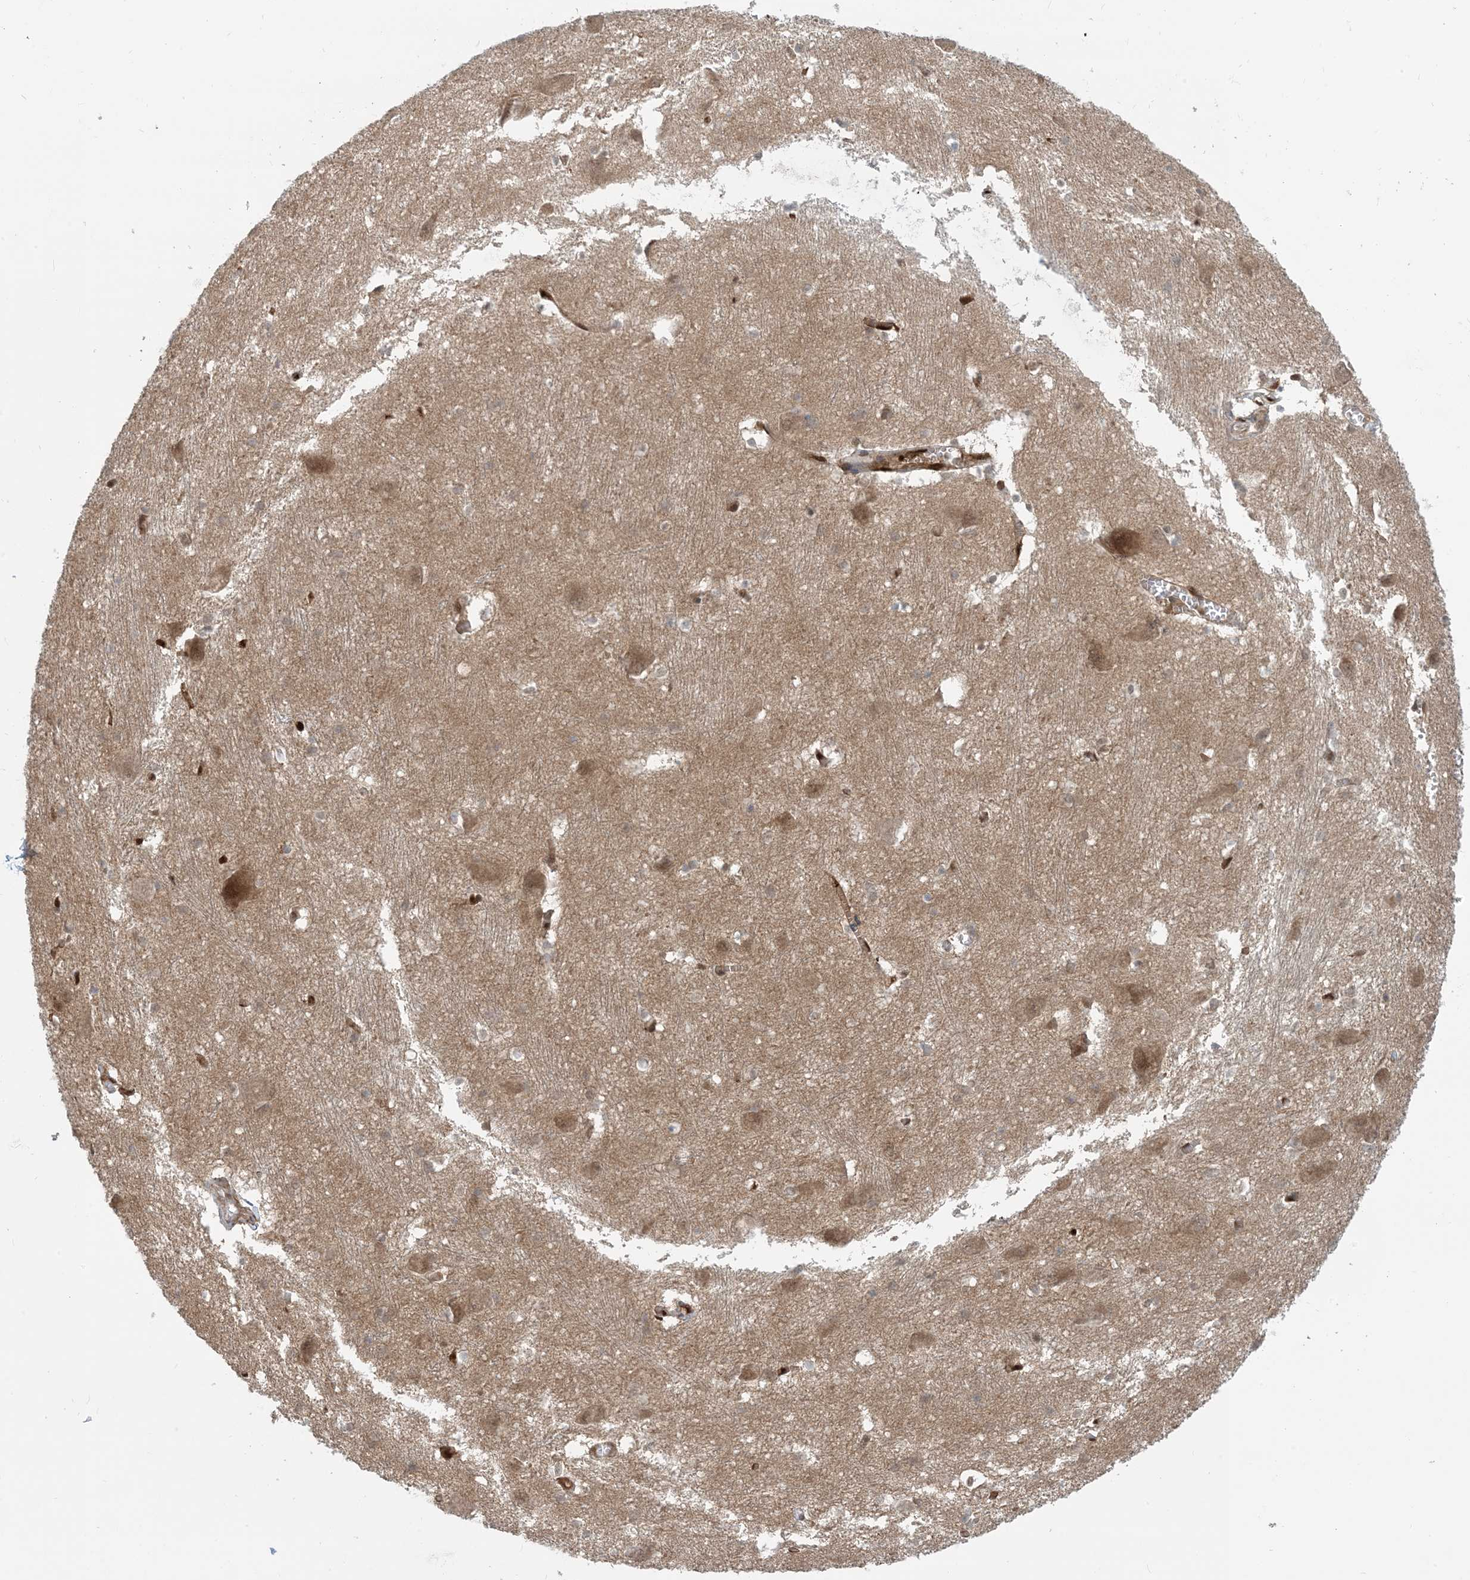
{"staining": {"intensity": "negative", "quantity": "none", "location": "none"}, "tissue": "caudate", "cell_type": "Glial cells", "image_type": "normal", "snomed": [{"axis": "morphology", "description": "Normal tissue, NOS"}, {"axis": "topography", "description": "Lateral ventricle wall"}], "caption": "Glial cells show no significant protein expression in unremarkable caudate. (DAB (3,3'-diaminobenzidine) immunohistochemistry visualized using brightfield microscopy, high magnification).", "gene": "PPM1F", "patient": {"sex": "male", "age": 37}}